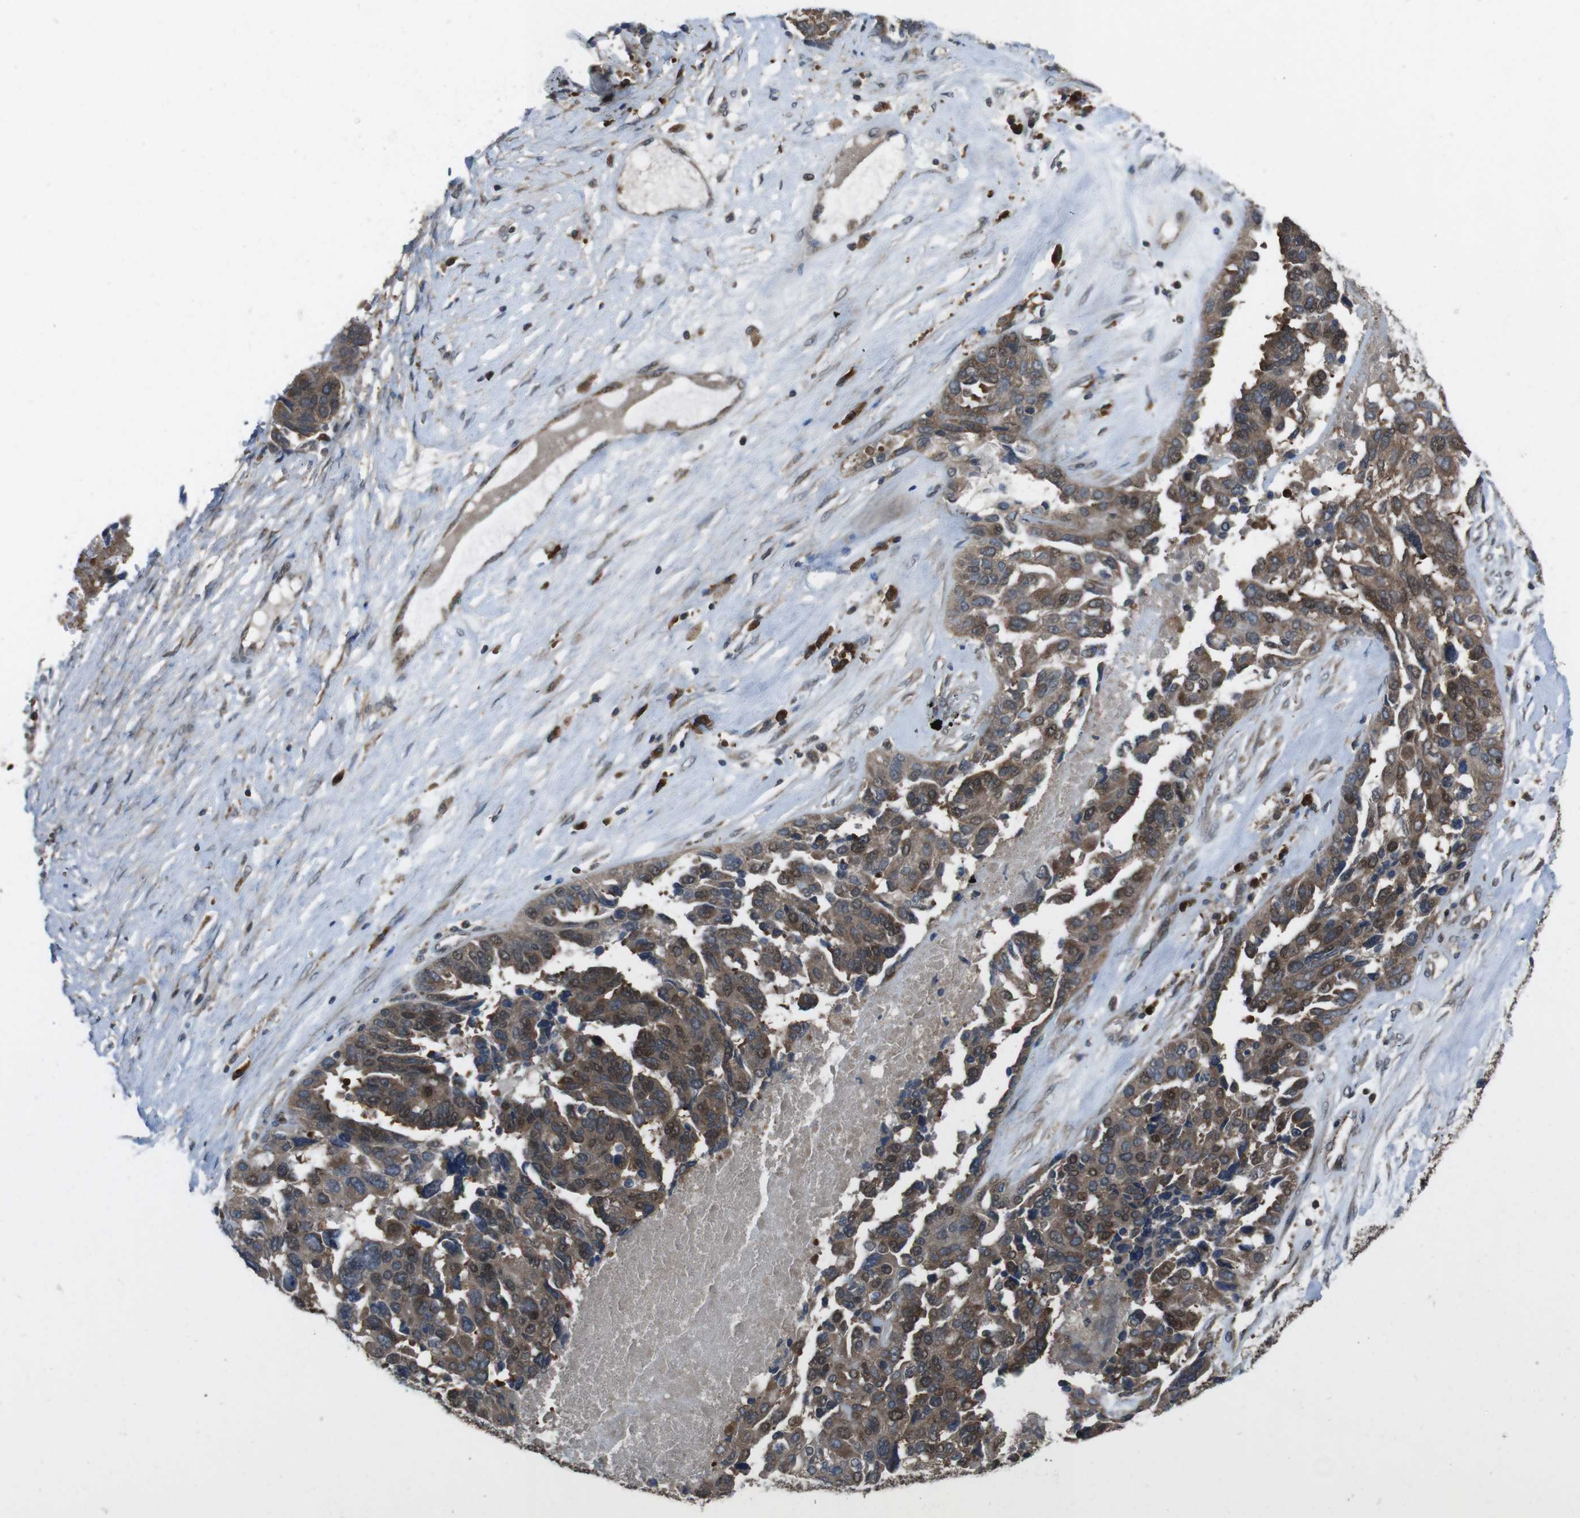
{"staining": {"intensity": "moderate", "quantity": ">75%", "location": "cytoplasmic/membranous,nuclear"}, "tissue": "ovarian cancer", "cell_type": "Tumor cells", "image_type": "cancer", "snomed": [{"axis": "morphology", "description": "Cystadenocarcinoma, serous, NOS"}, {"axis": "topography", "description": "Ovary"}], "caption": "Ovarian cancer was stained to show a protein in brown. There is medium levels of moderate cytoplasmic/membranous and nuclear positivity in about >75% of tumor cells. (Stains: DAB in brown, nuclei in blue, Microscopy: brightfield microscopy at high magnification).", "gene": "SLC22A23", "patient": {"sex": "female", "age": 44}}